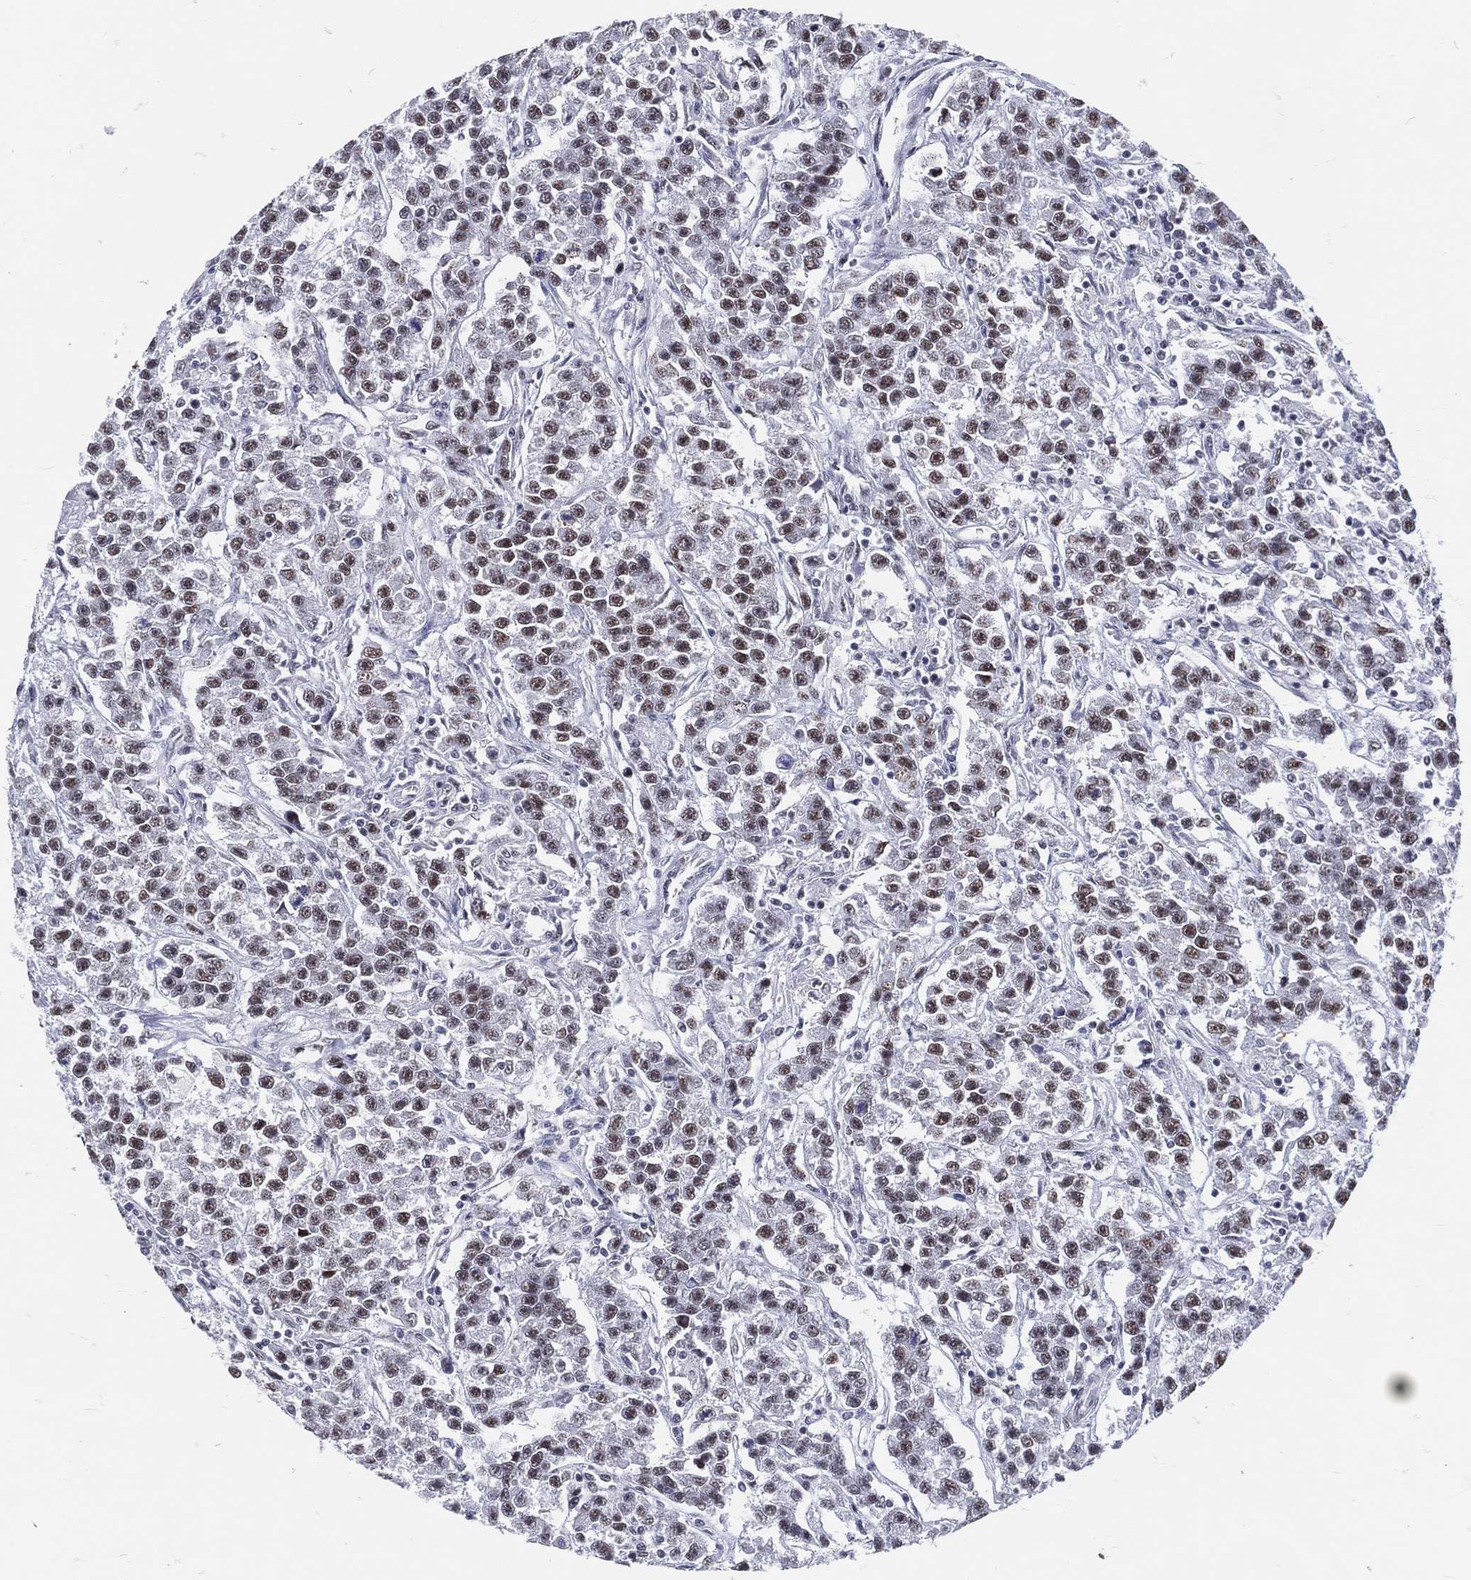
{"staining": {"intensity": "moderate", "quantity": ">75%", "location": "nuclear"}, "tissue": "testis cancer", "cell_type": "Tumor cells", "image_type": "cancer", "snomed": [{"axis": "morphology", "description": "Seminoma, NOS"}, {"axis": "topography", "description": "Testis"}], "caption": "A high-resolution histopathology image shows IHC staining of testis cancer, which demonstrates moderate nuclear staining in approximately >75% of tumor cells.", "gene": "MAPK8IP1", "patient": {"sex": "male", "age": 59}}